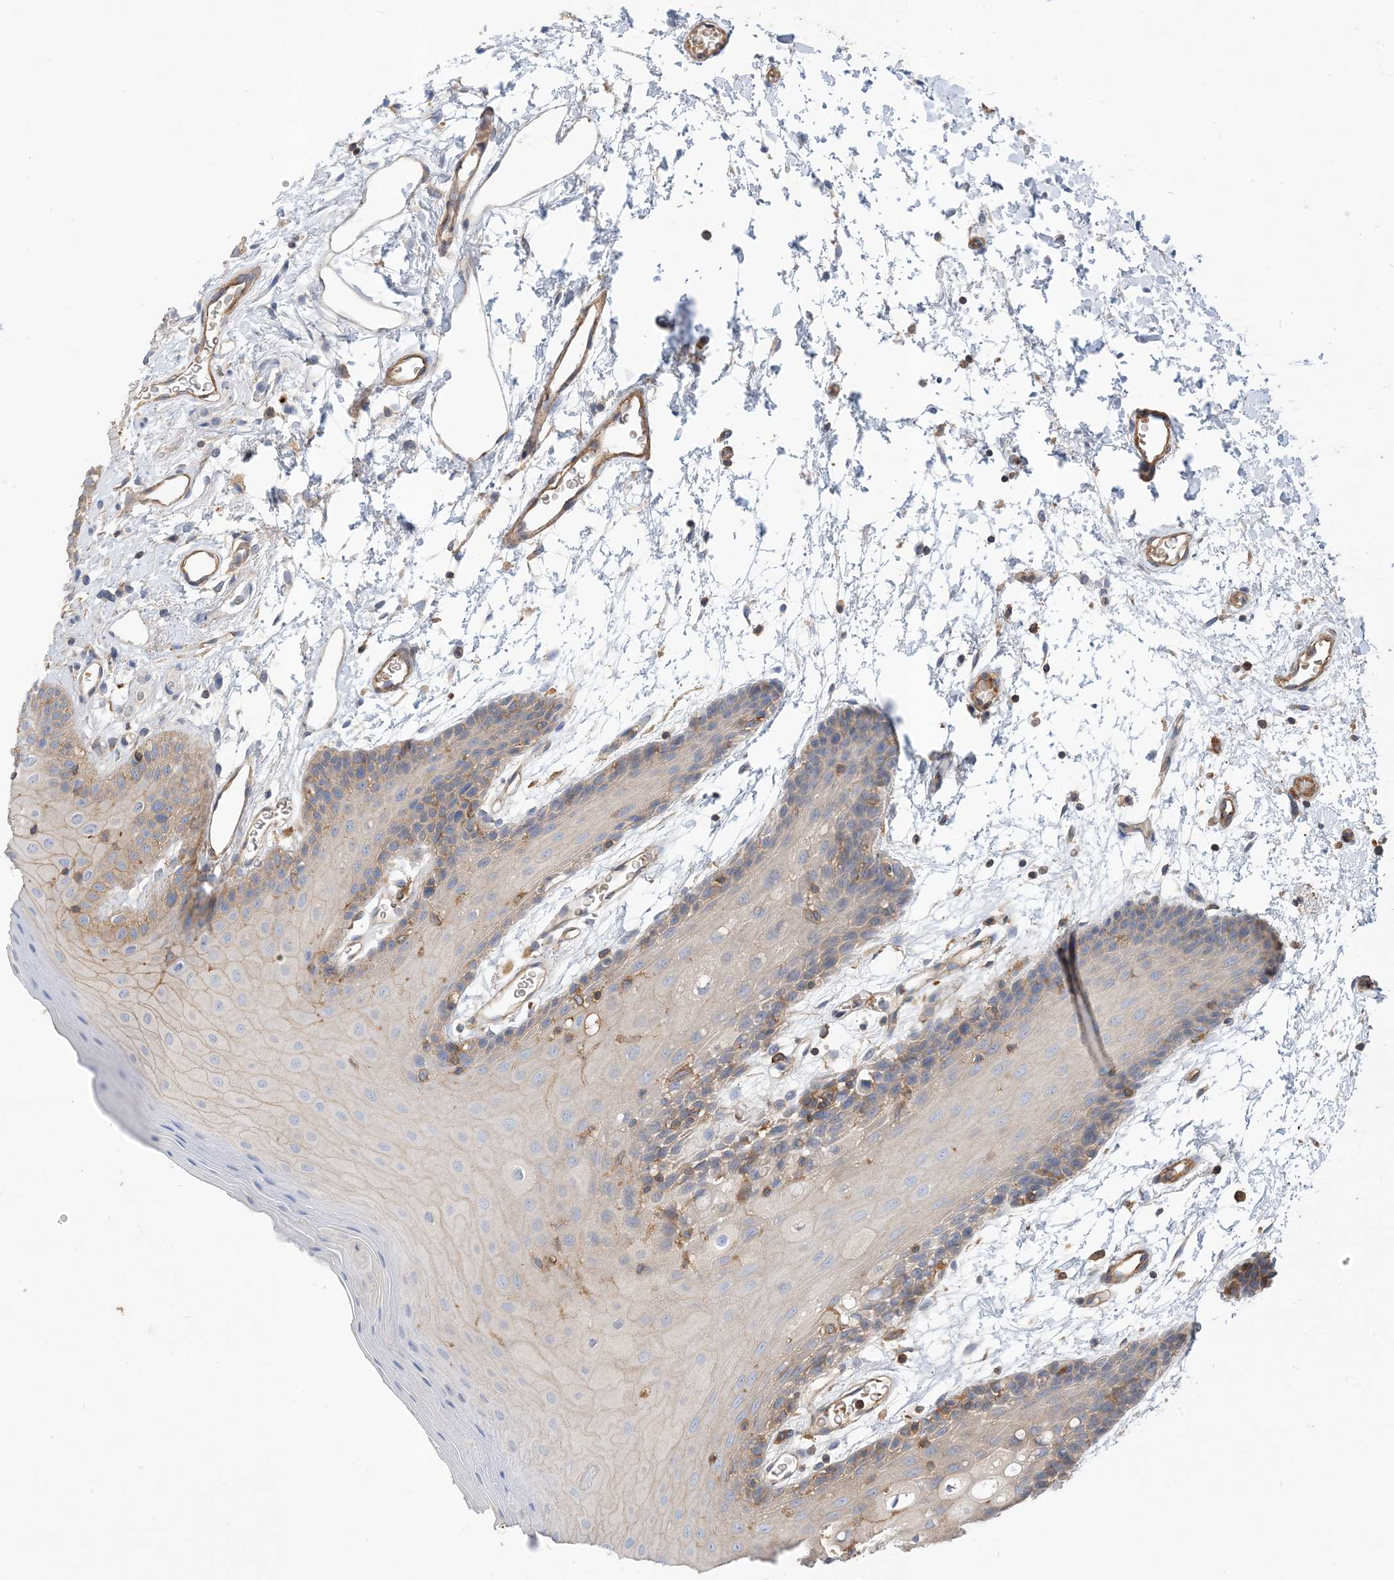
{"staining": {"intensity": "moderate", "quantity": "<25%", "location": "cytoplasmic/membranous"}, "tissue": "oral mucosa", "cell_type": "Squamous epithelial cells", "image_type": "normal", "snomed": [{"axis": "morphology", "description": "Normal tissue, NOS"}, {"axis": "topography", "description": "Skeletal muscle"}, {"axis": "topography", "description": "Oral tissue"}, {"axis": "topography", "description": "Salivary gland"}, {"axis": "topography", "description": "Peripheral nerve tissue"}], "caption": "DAB immunohistochemical staining of unremarkable human oral mucosa displays moderate cytoplasmic/membranous protein expression in about <25% of squamous epithelial cells.", "gene": "PARVG", "patient": {"sex": "male", "age": 54}}